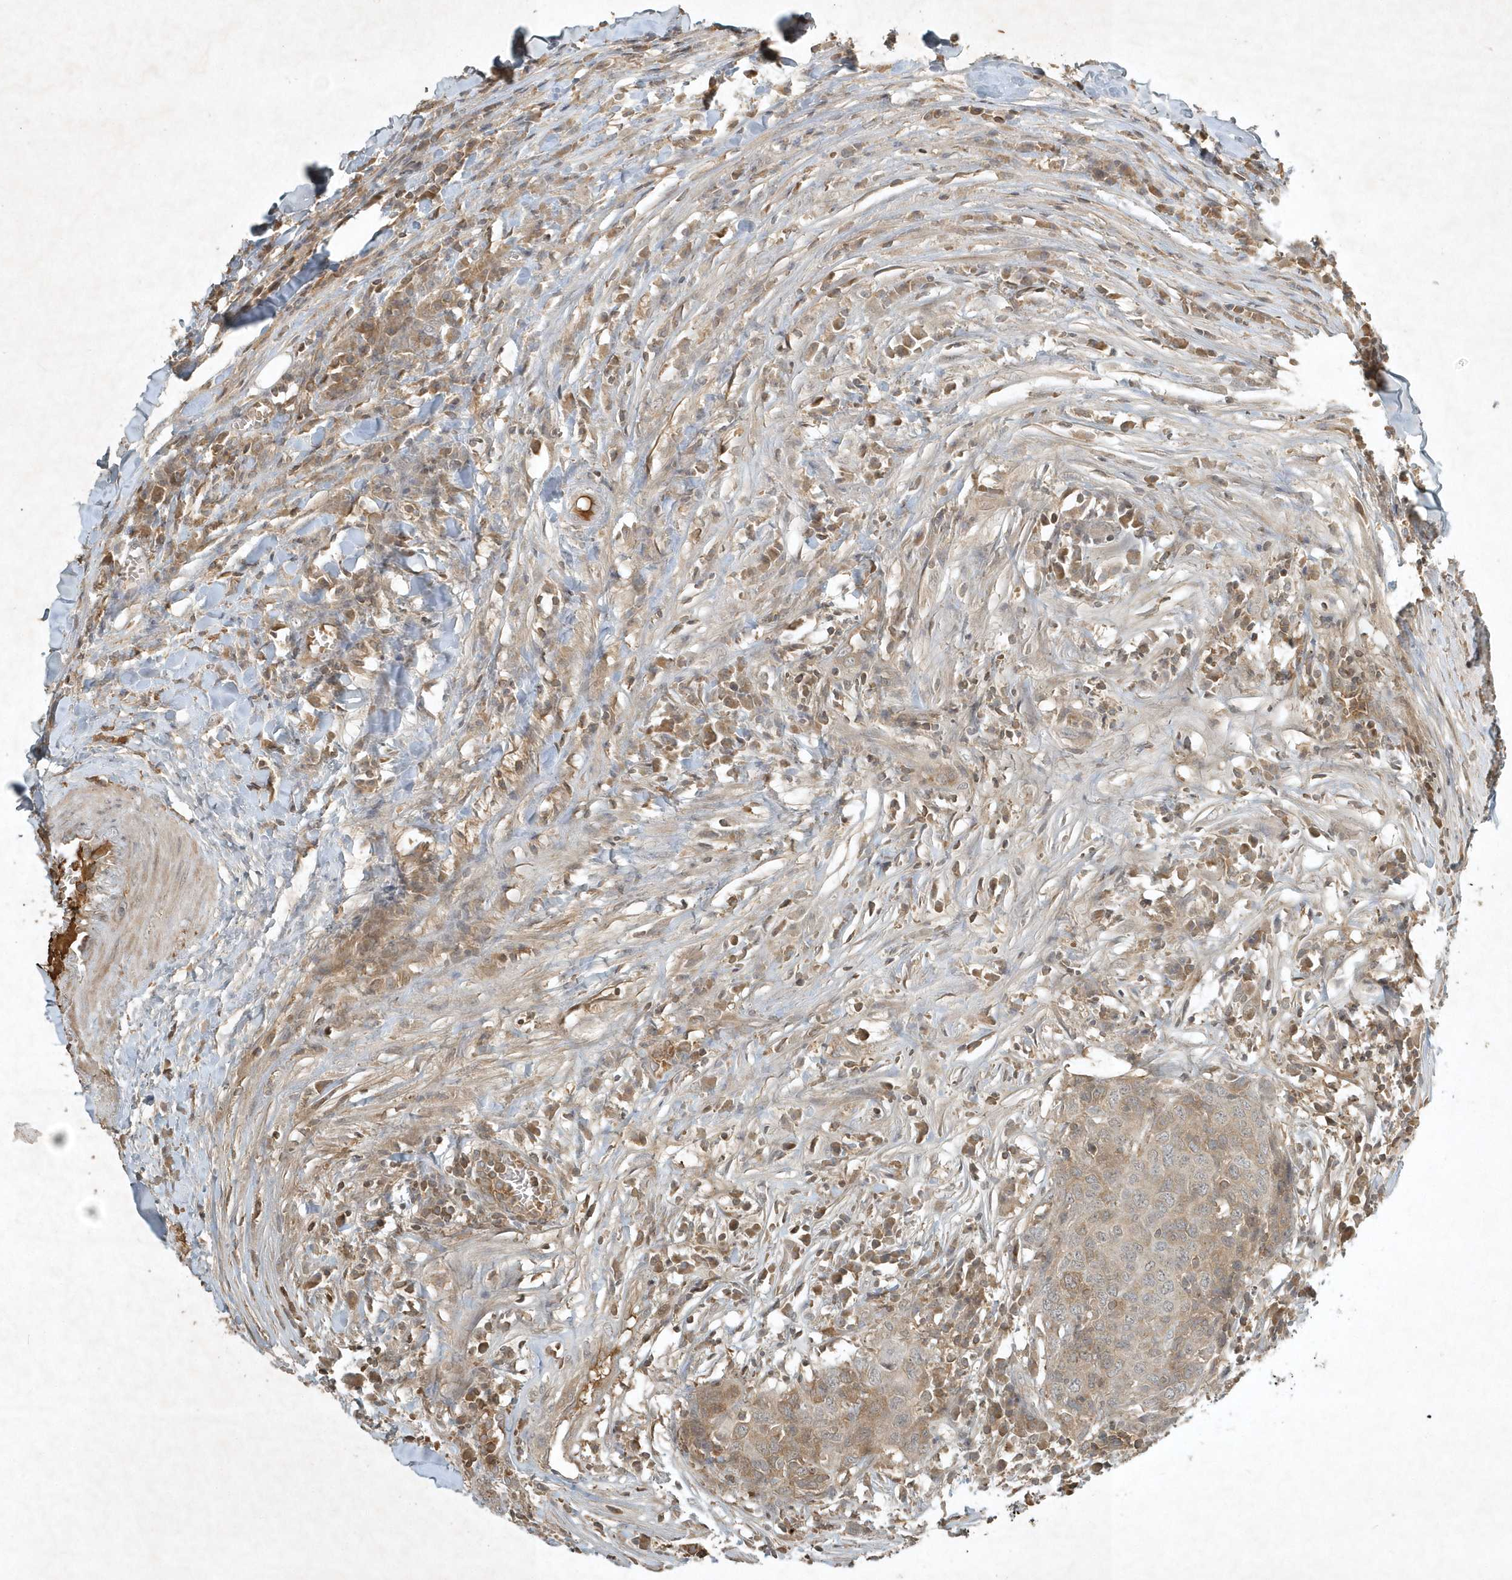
{"staining": {"intensity": "weak", "quantity": "25%-75%", "location": "cytoplasmic/membranous"}, "tissue": "head and neck cancer", "cell_type": "Tumor cells", "image_type": "cancer", "snomed": [{"axis": "morphology", "description": "Squamous cell carcinoma, NOS"}, {"axis": "topography", "description": "Head-Neck"}], "caption": "The immunohistochemical stain highlights weak cytoplasmic/membranous expression in tumor cells of squamous cell carcinoma (head and neck) tissue. (IHC, brightfield microscopy, high magnification).", "gene": "TNFAIP6", "patient": {"sex": "male", "age": 66}}